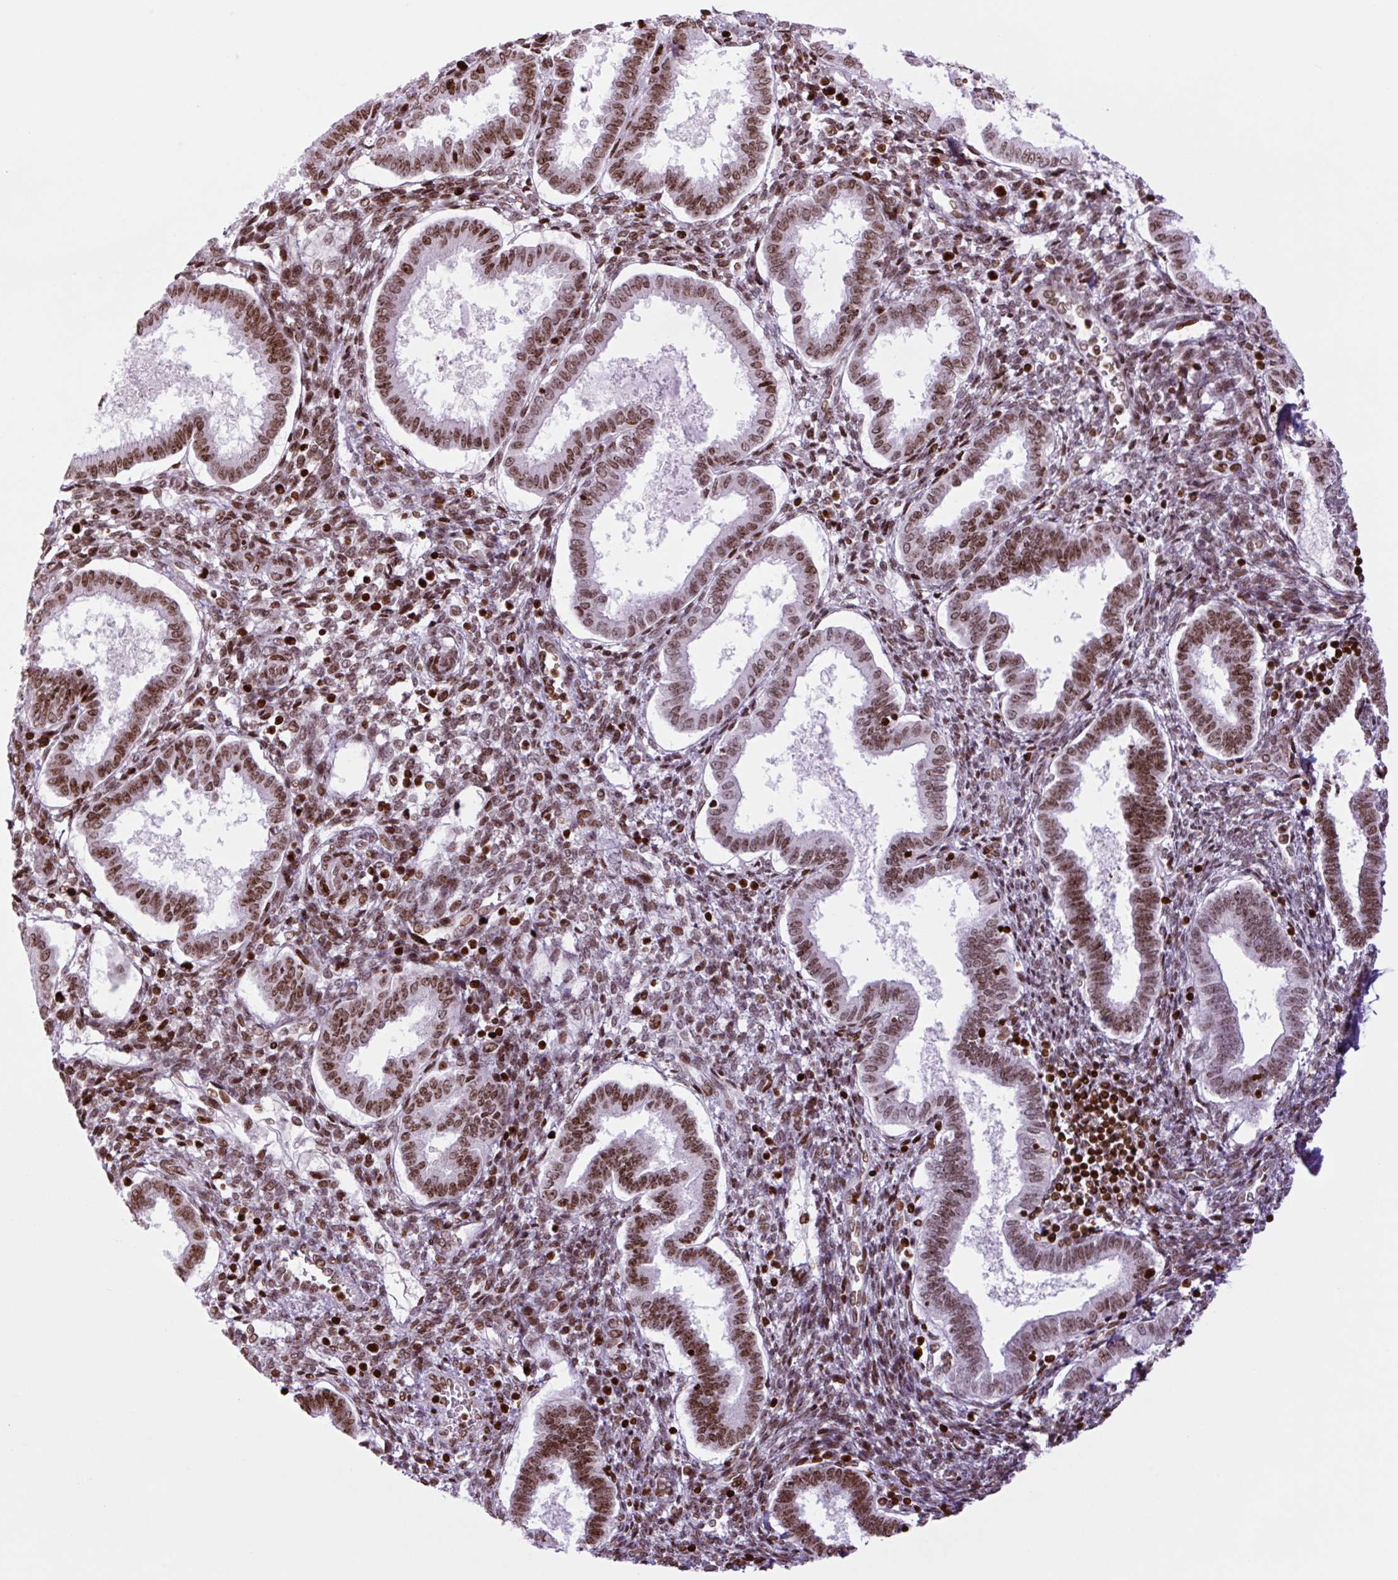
{"staining": {"intensity": "moderate", "quantity": ">75%", "location": "nuclear"}, "tissue": "endometrium", "cell_type": "Cells in endometrial stroma", "image_type": "normal", "snomed": [{"axis": "morphology", "description": "Normal tissue, NOS"}, {"axis": "topography", "description": "Endometrium"}], "caption": "The photomicrograph demonstrates immunohistochemical staining of unremarkable endometrium. There is moderate nuclear positivity is identified in about >75% of cells in endometrial stroma. (DAB = brown stain, brightfield microscopy at high magnification).", "gene": "H1", "patient": {"sex": "female", "age": 24}}